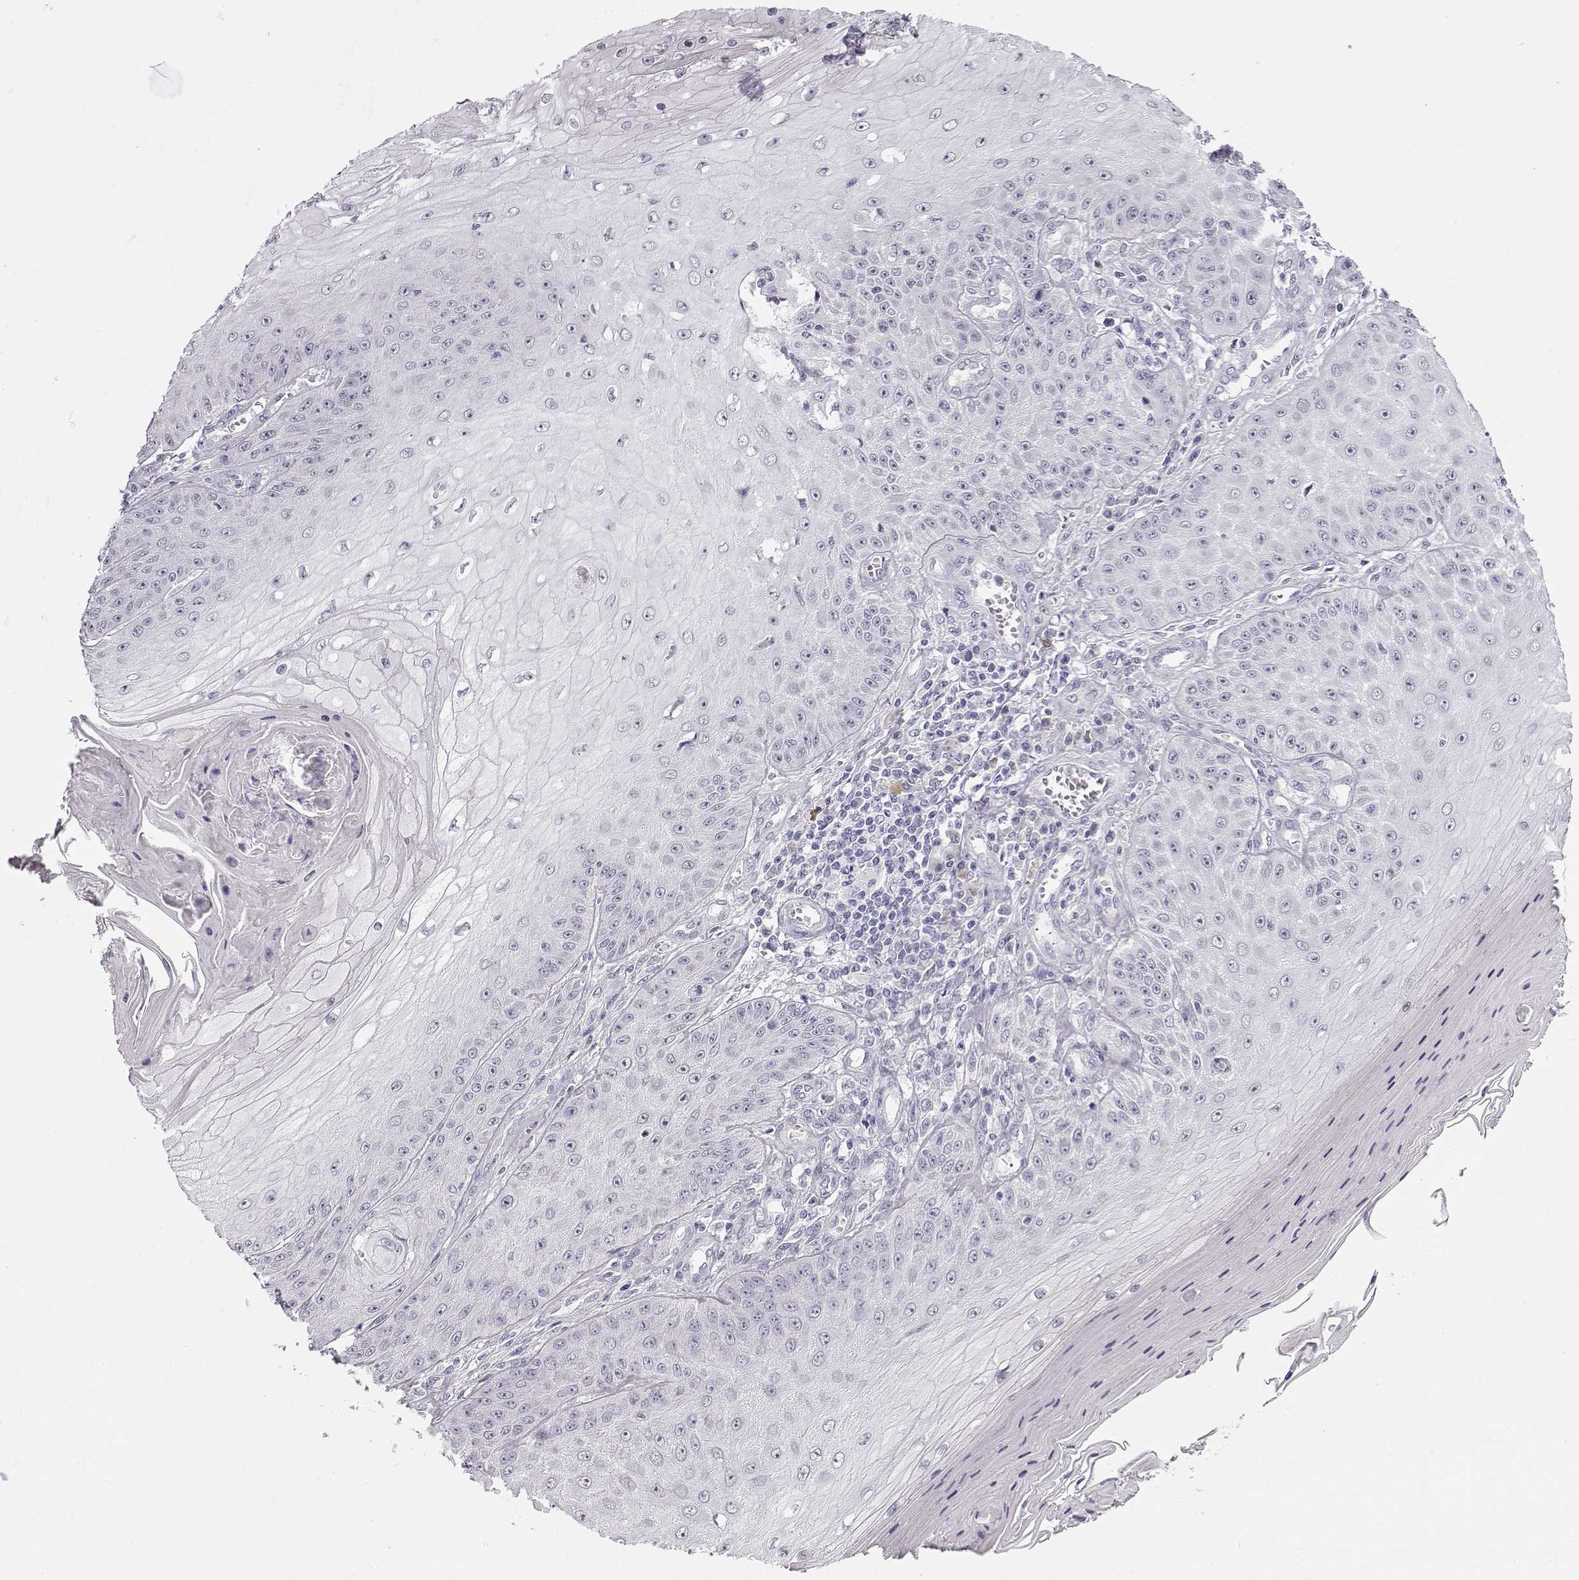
{"staining": {"intensity": "negative", "quantity": "none", "location": "none"}, "tissue": "skin cancer", "cell_type": "Tumor cells", "image_type": "cancer", "snomed": [{"axis": "morphology", "description": "Squamous cell carcinoma, NOS"}, {"axis": "topography", "description": "Skin"}], "caption": "Immunohistochemical staining of human squamous cell carcinoma (skin) displays no significant expression in tumor cells.", "gene": "TTC26", "patient": {"sex": "male", "age": 70}}